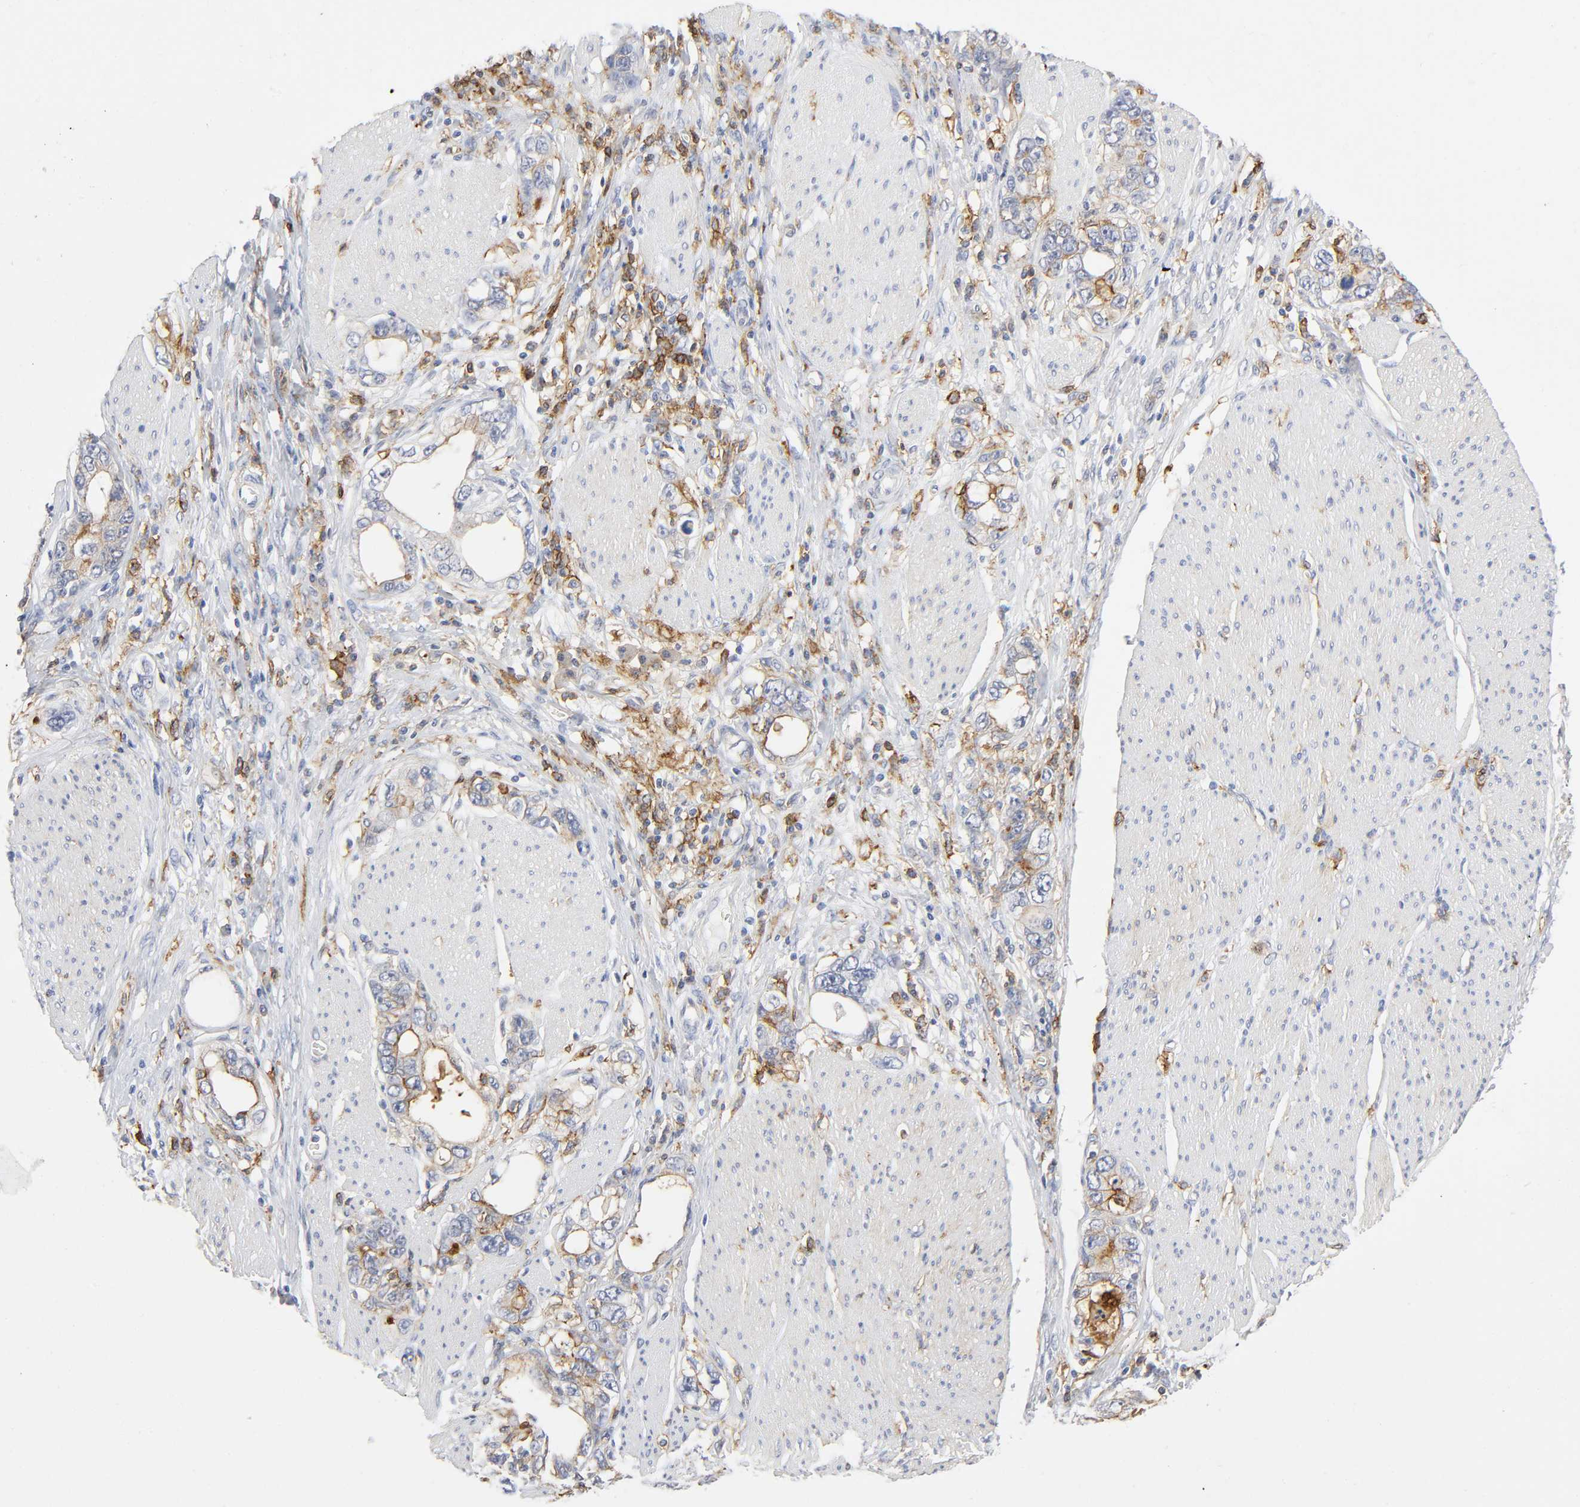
{"staining": {"intensity": "negative", "quantity": "none", "location": "none"}, "tissue": "stomach cancer", "cell_type": "Tumor cells", "image_type": "cancer", "snomed": [{"axis": "morphology", "description": "Adenocarcinoma, NOS"}, {"axis": "topography", "description": "Stomach, lower"}], "caption": "There is no significant positivity in tumor cells of stomach cancer.", "gene": "LYN", "patient": {"sex": "female", "age": 93}}